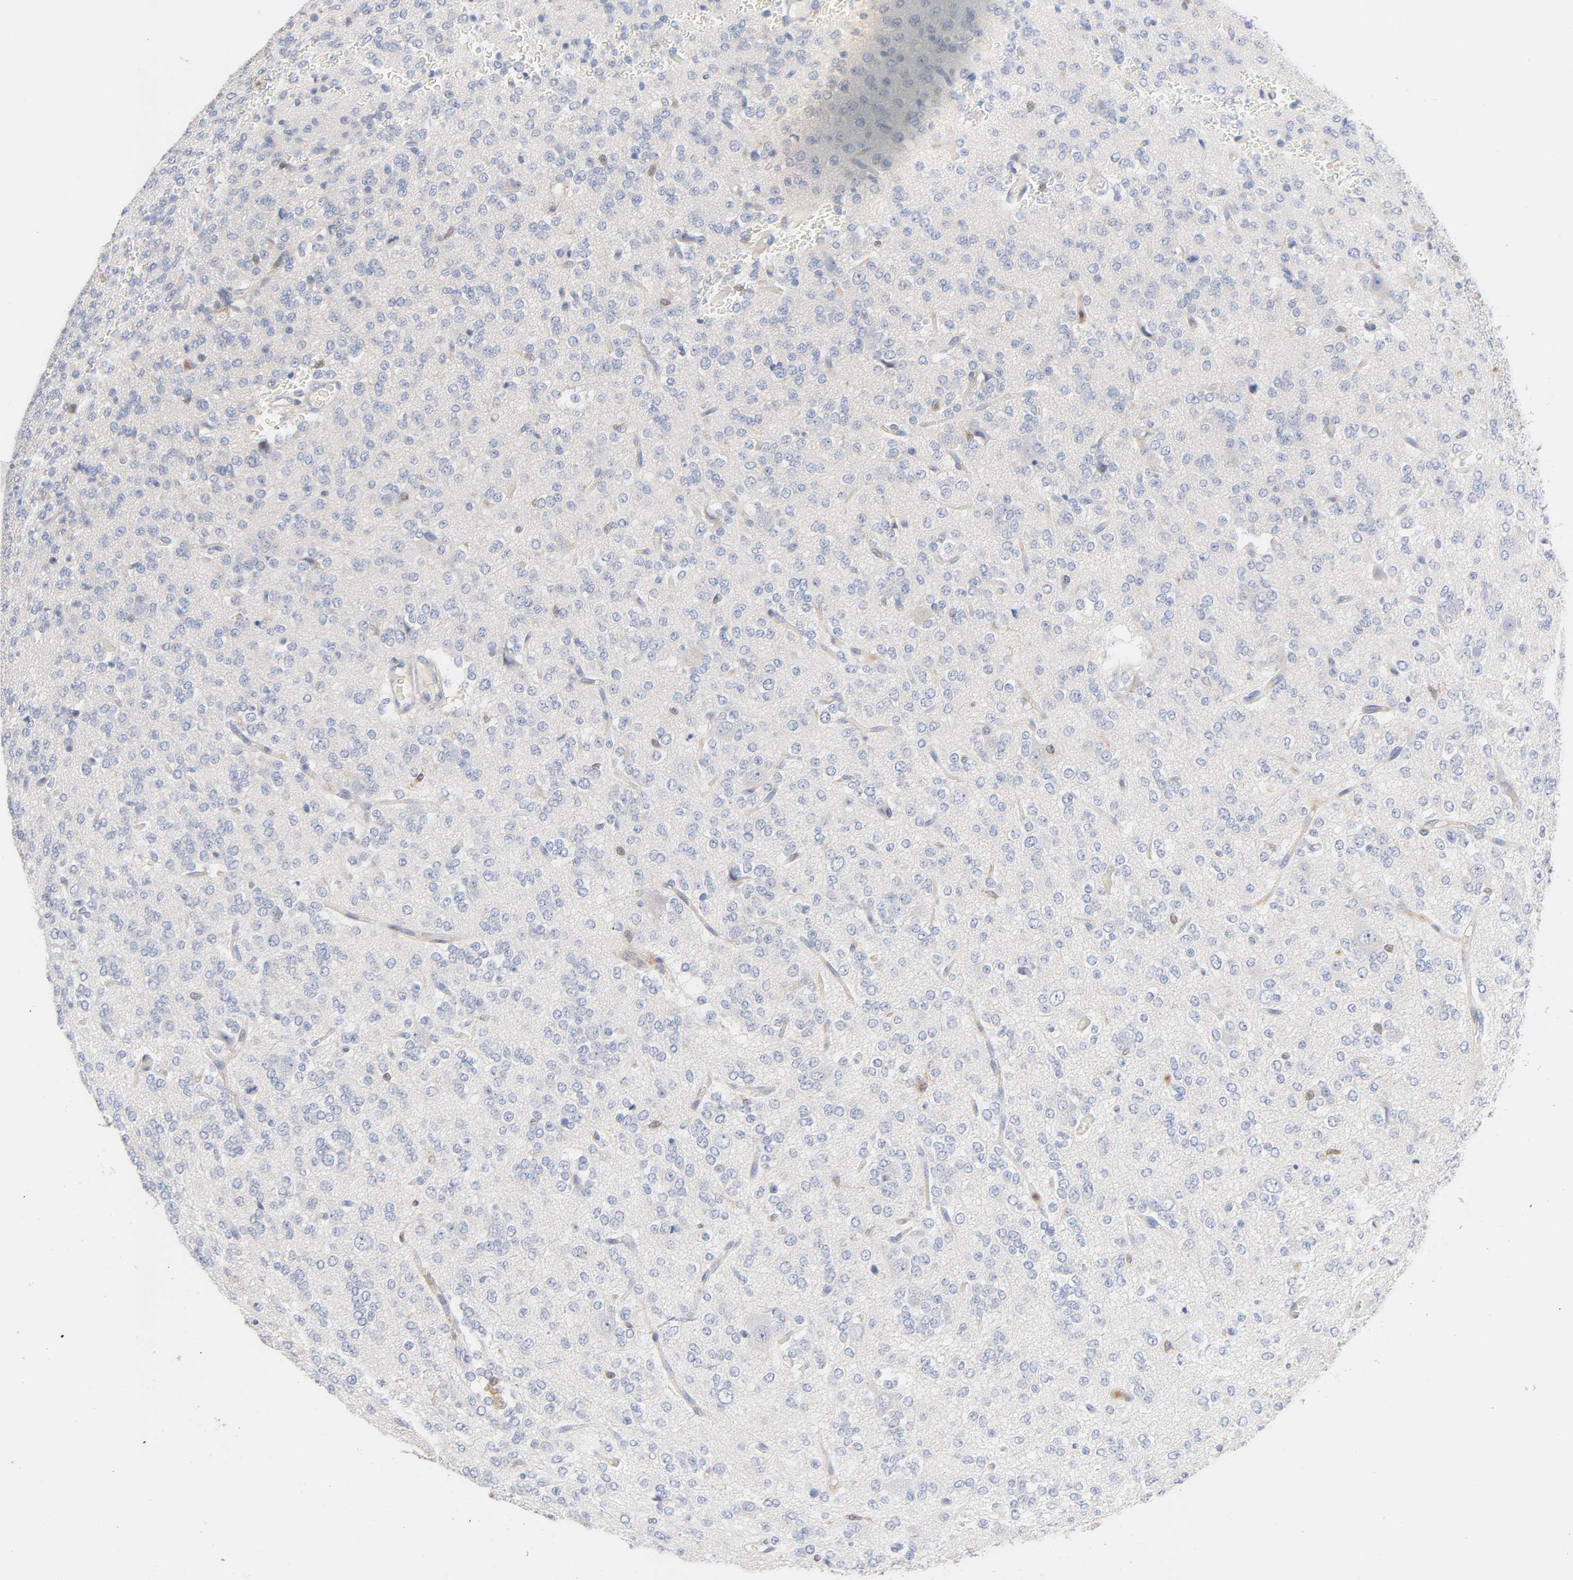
{"staining": {"intensity": "negative", "quantity": "none", "location": "none"}, "tissue": "glioma", "cell_type": "Tumor cells", "image_type": "cancer", "snomed": [{"axis": "morphology", "description": "Glioma, malignant, Low grade"}, {"axis": "topography", "description": "Brain"}], "caption": "Immunohistochemistry (IHC) histopathology image of malignant glioma (low-grade) stained for a protein (brown), which shows no staining in tumor cells.", "gene": "IL18", "patient": {"sex": "male", "age": 38}}